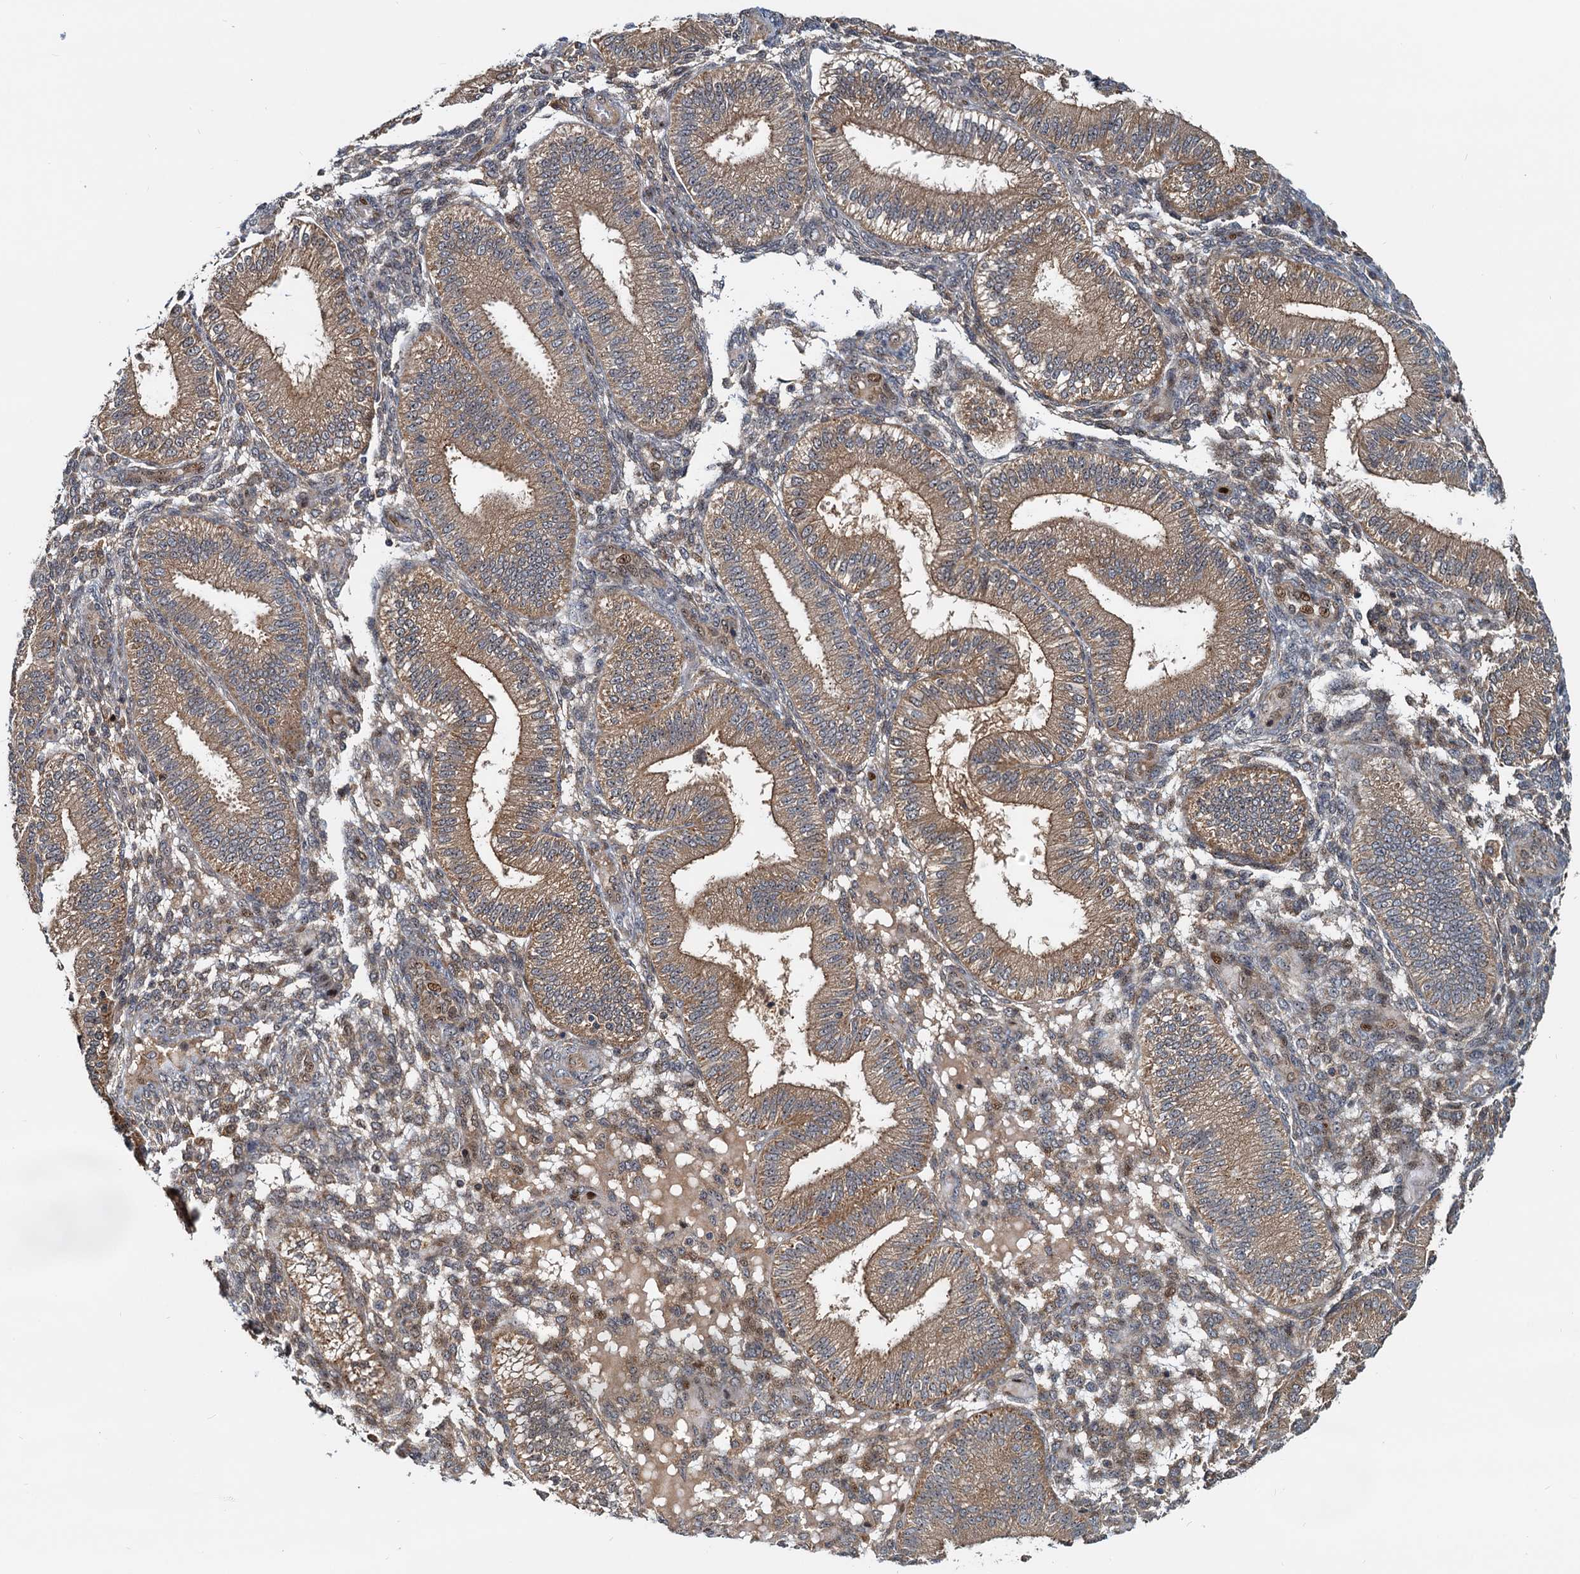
{"staining": {"intensity": "negative", "quantity": "none", "location": "none"}, "tissue": "endometrium", "cell_type": "Cells in endometrial stroma", "image_type": "normal", "snomed": [{"axis": "morphology", "description": "Normal tissue, NOS"}, {"axis": "topography", "description": "Endometrium"}], "caption": "DAB (3,3'-diaminobenzidine) immunohistochemical staining of normal endometrium displays no significant expression in cells in endometrial stroma. (DAB (3,3'-diaminobenzidine) IHC, high magnification).", "gene": "TOLLIP", "patient": {"sex": "female", "age": 39}}